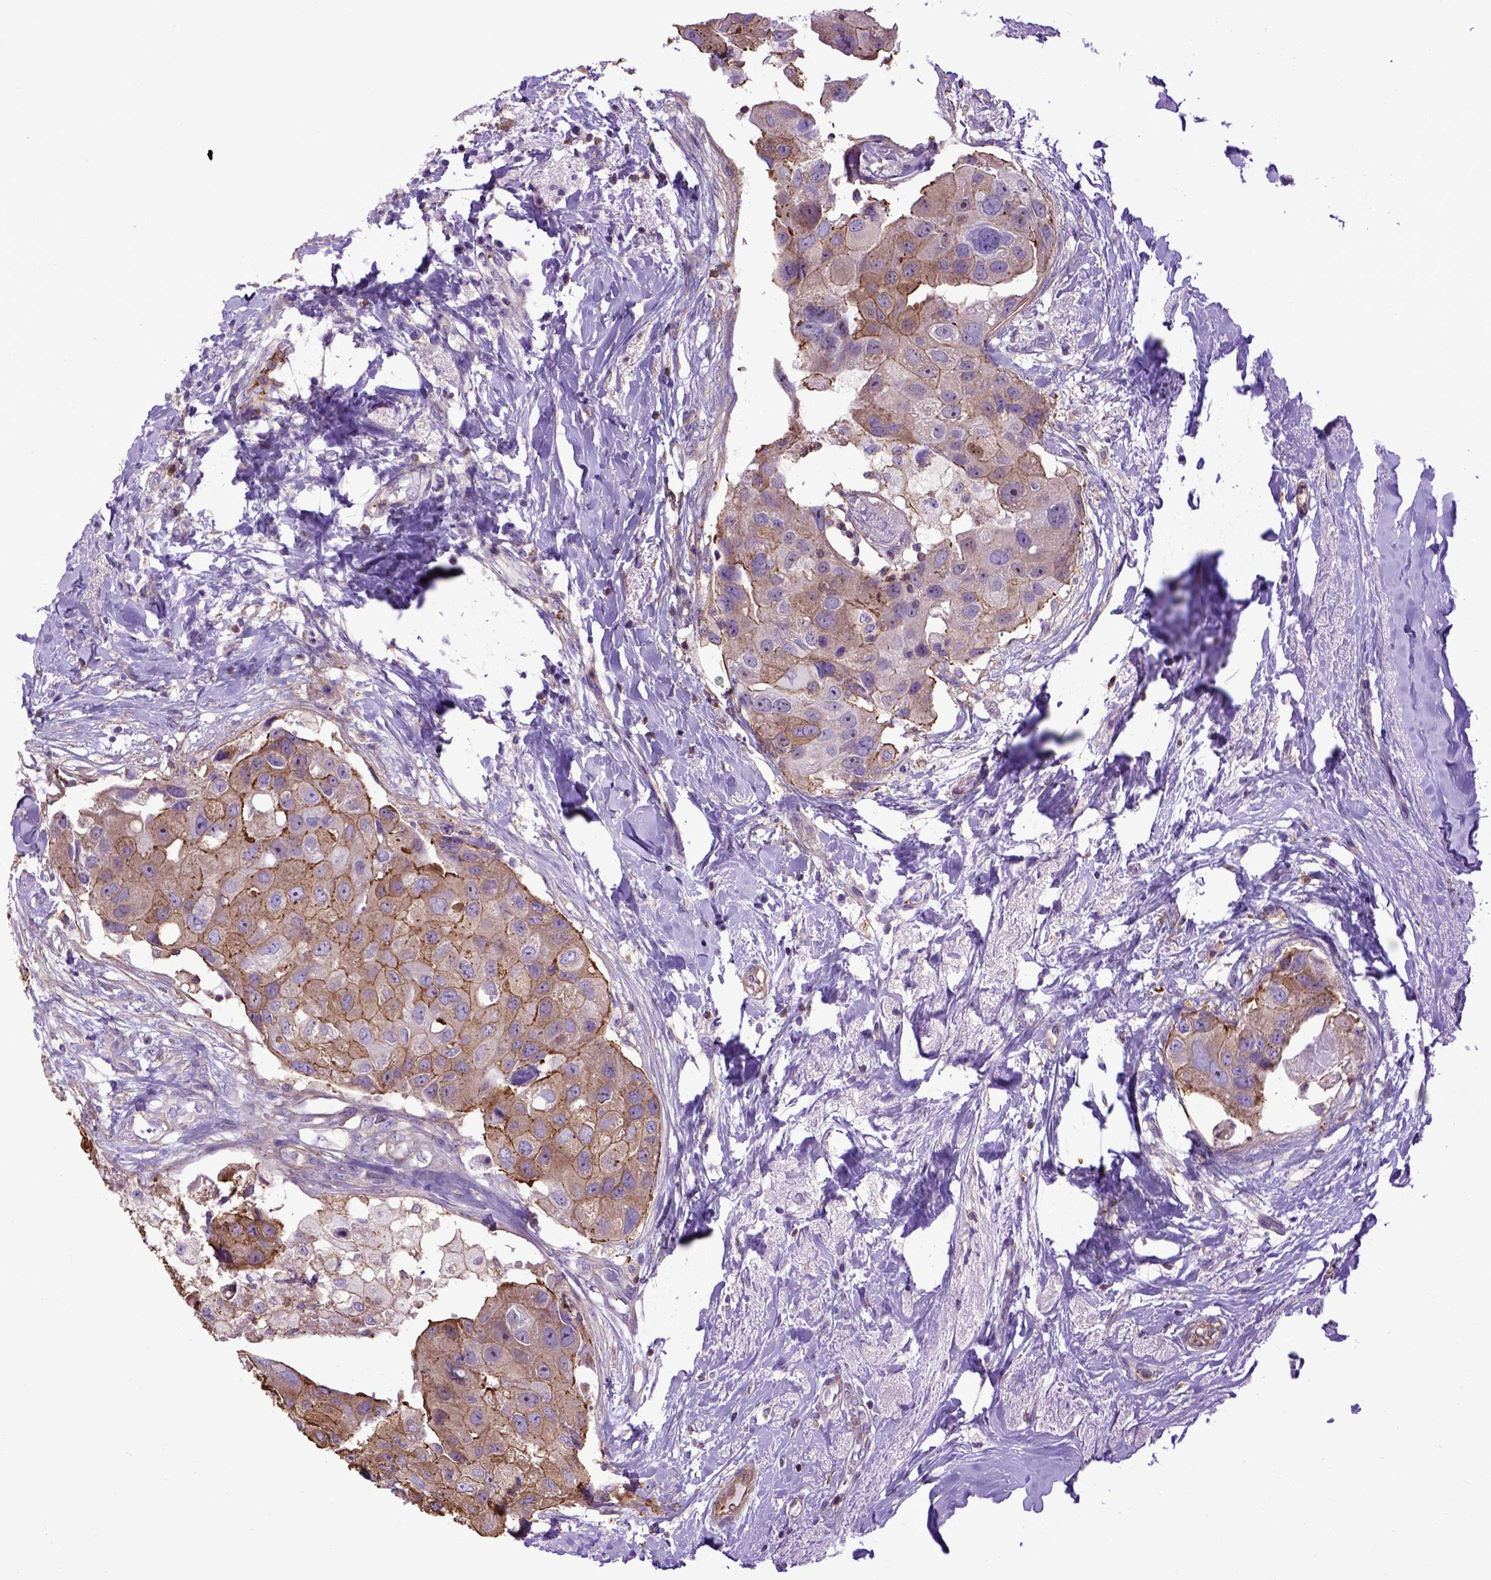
{"staining": {"intensity": "moderate", "quantity": ">75%", "location": "cytoplasmic/membranous"}, "tissue": "breast cancer", "cell_type": "Tumor cells", "image_type": "cancer", "snomed": [{"axis": "morphology", "description": "Duct carcinoma"}, {"axis": "topography", "description": "Breast"}], "caption": "The micrograph displays immunohistochemical staining of breast cancer (invasive ductal carcinoma). There is moderate cytoplasmic/membranous expression is identified in about >75% of tumor cells.", "gene": "ASAH2", "patient": {"sex": "female", "age": 43}}